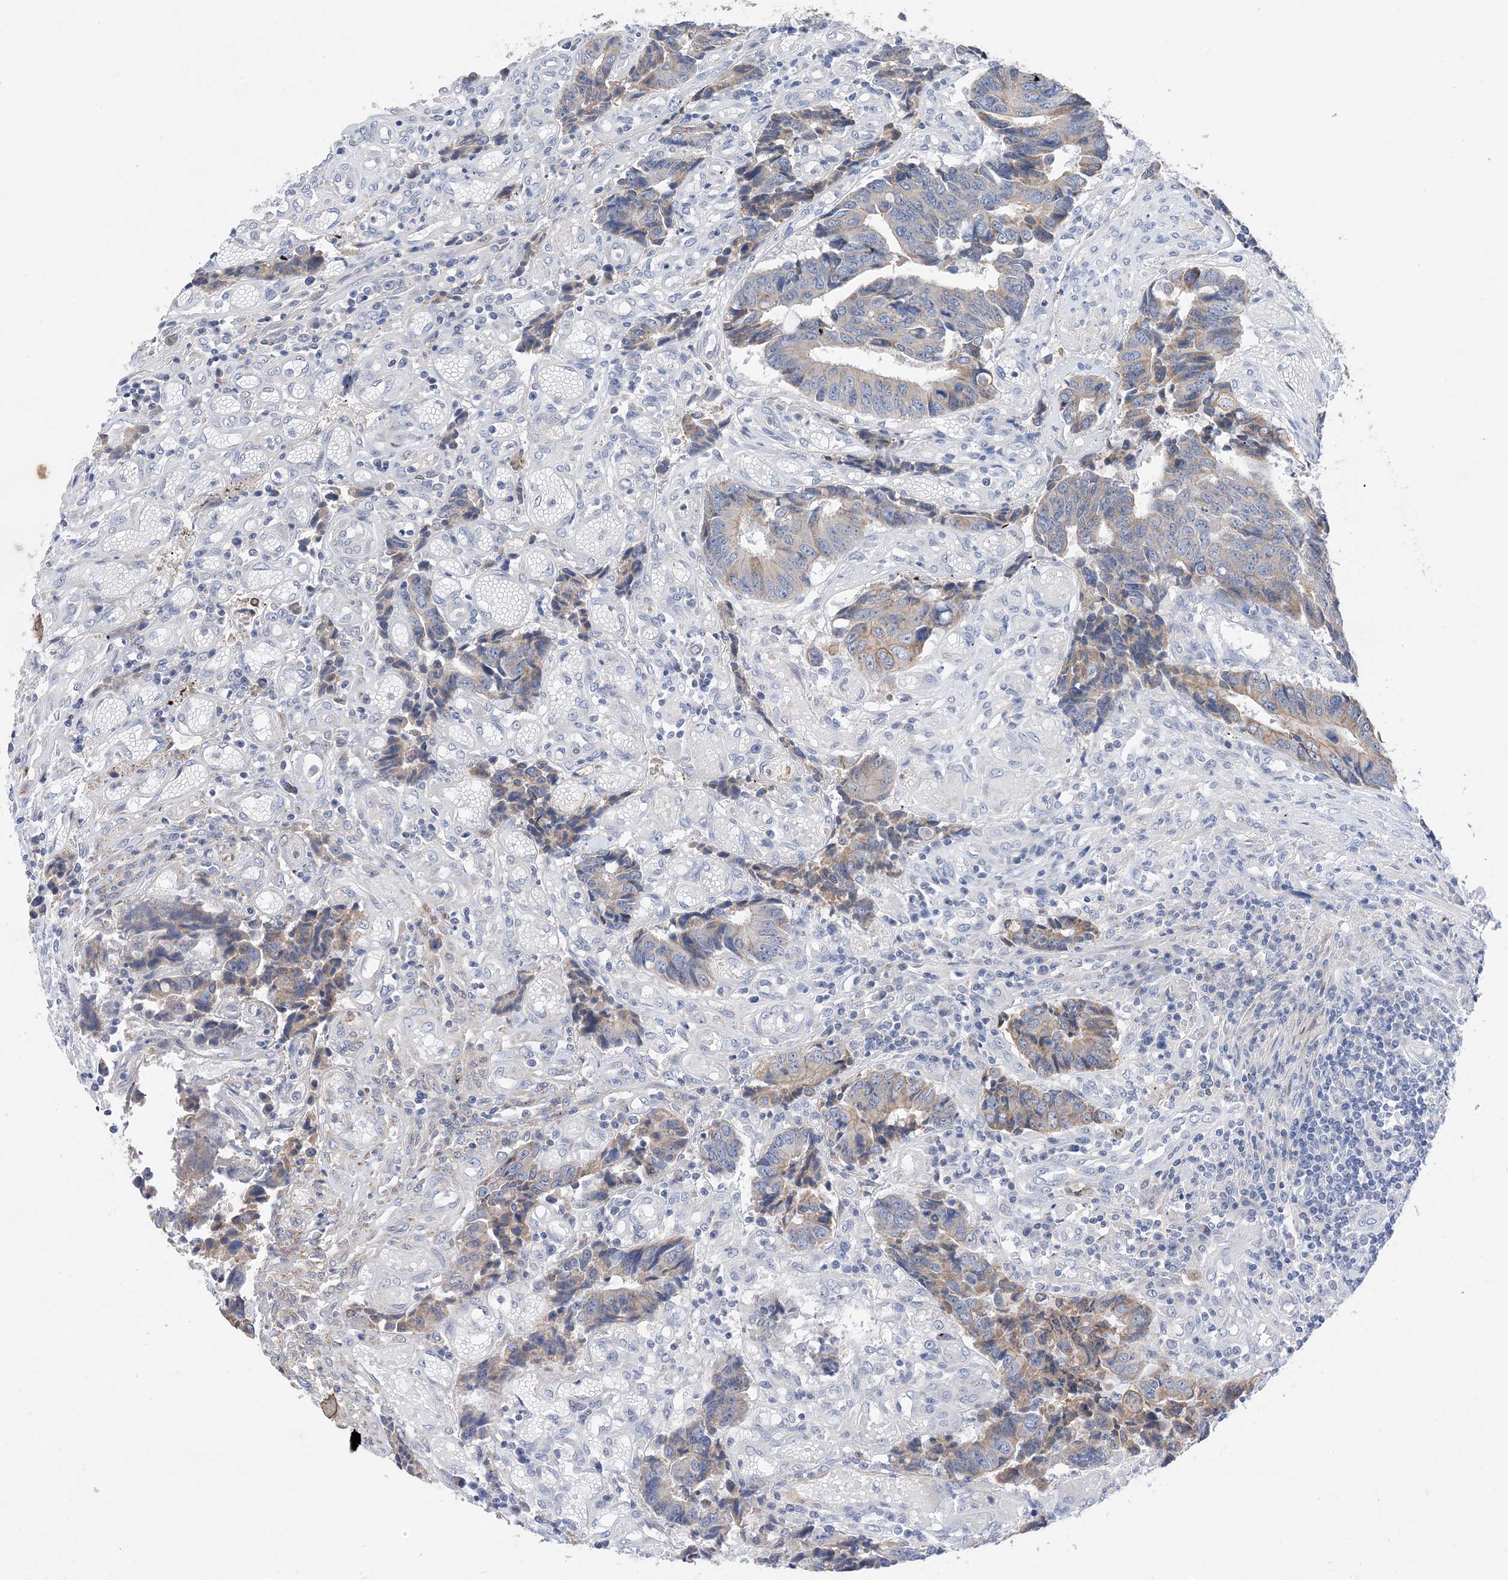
{"staining": {"intensity": "weak", "quantity": "25%-75%", "location": "cytoplasmic/membranous"}, "tissue": "colorectal cancer", "cell_type": "Tumor cells", "image_type": "cancer", "snomed": [{"axis": "morphology", "description": "Adenocarcinoma, NOS"}, {"axis": "topography", "description": "Rectum"}], "caption": "Colorectal cancer (adenocarcinoma) stained with a protein marker demonstrates weak staining in tumor cells.", "gene": "PLK4", "patient": {"sex": "male", "age": 84}}